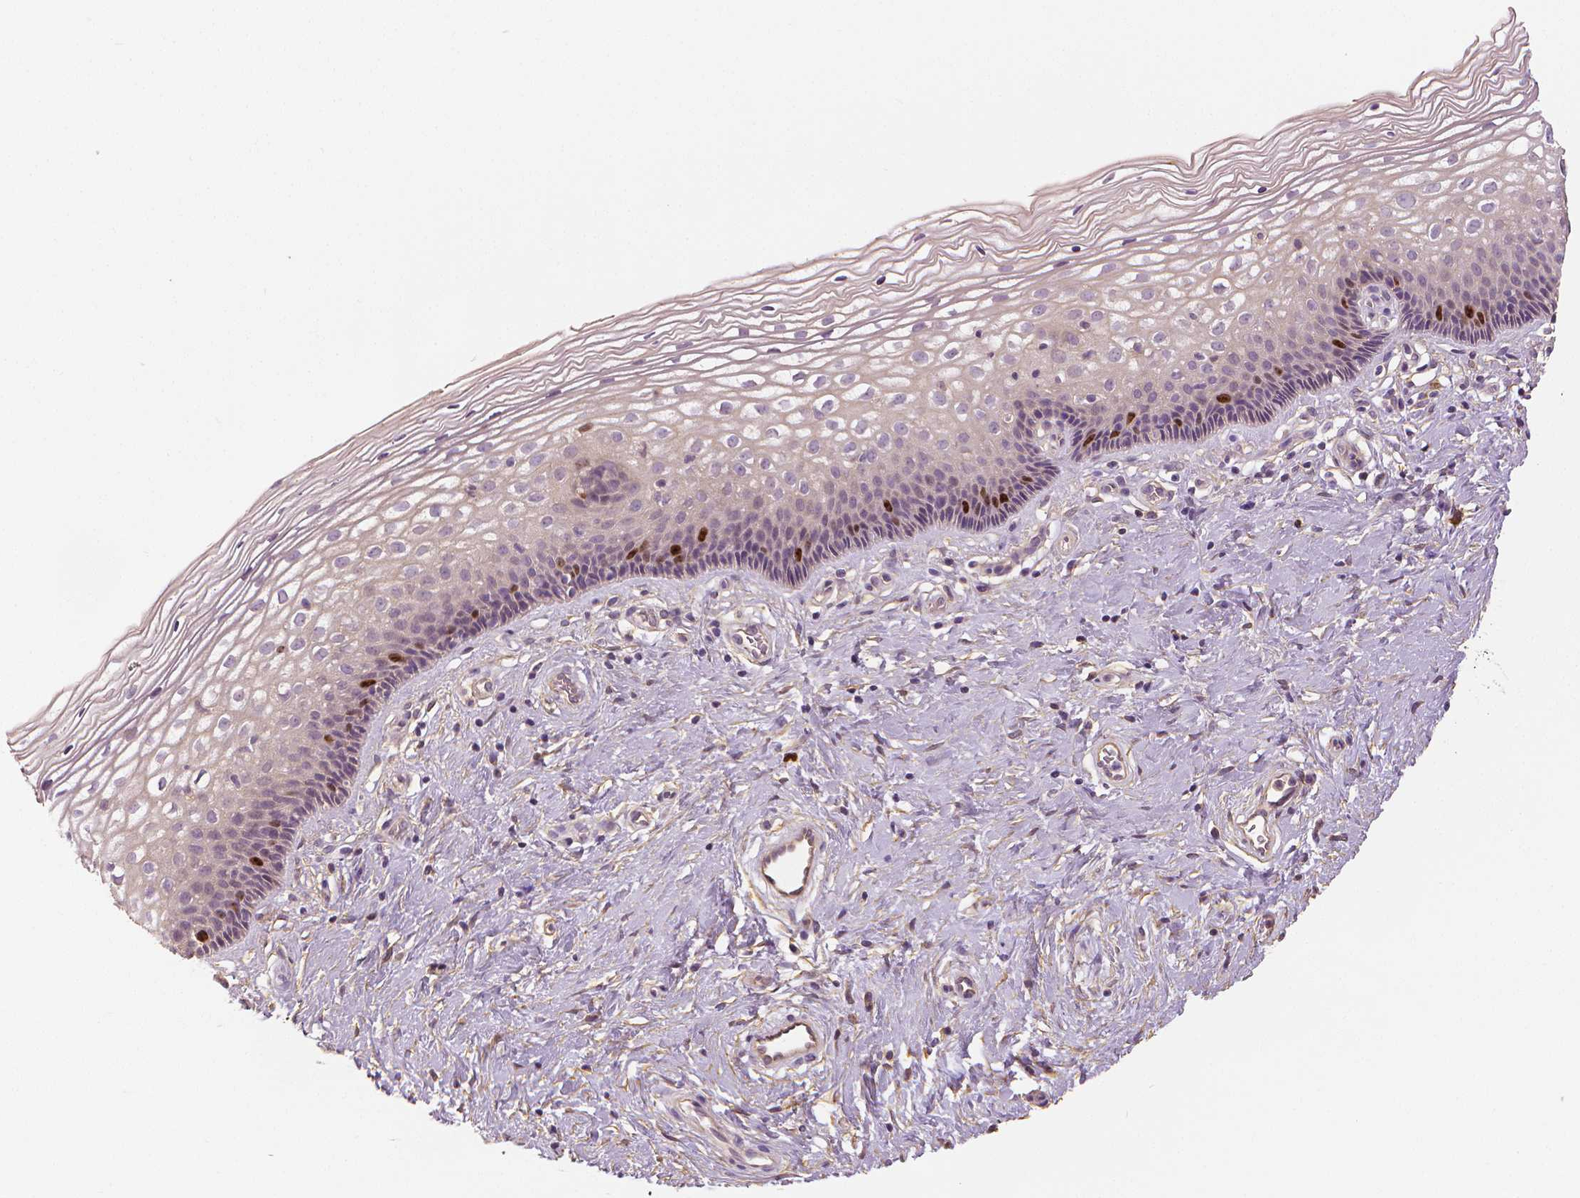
{"staining": {"intensity": "negative", "quantity": "none", "location": "none"}, "tissue": "cervix", "cell_type": "Glandular cells", "image_type": "normal", "snomed": [{"axis": "morphology", "description": "Normal tissue, NOS"}, {"axis": "topography", "description": "Cervix"}], "caption": "A high-resolution photomicrograph shows immunohistochemistry (IHC) staining of benign cervix, which exhibits no significant staining in glandular cells.", "gene": "MKI67", "patient": {"sex": "female", "age": 34}}